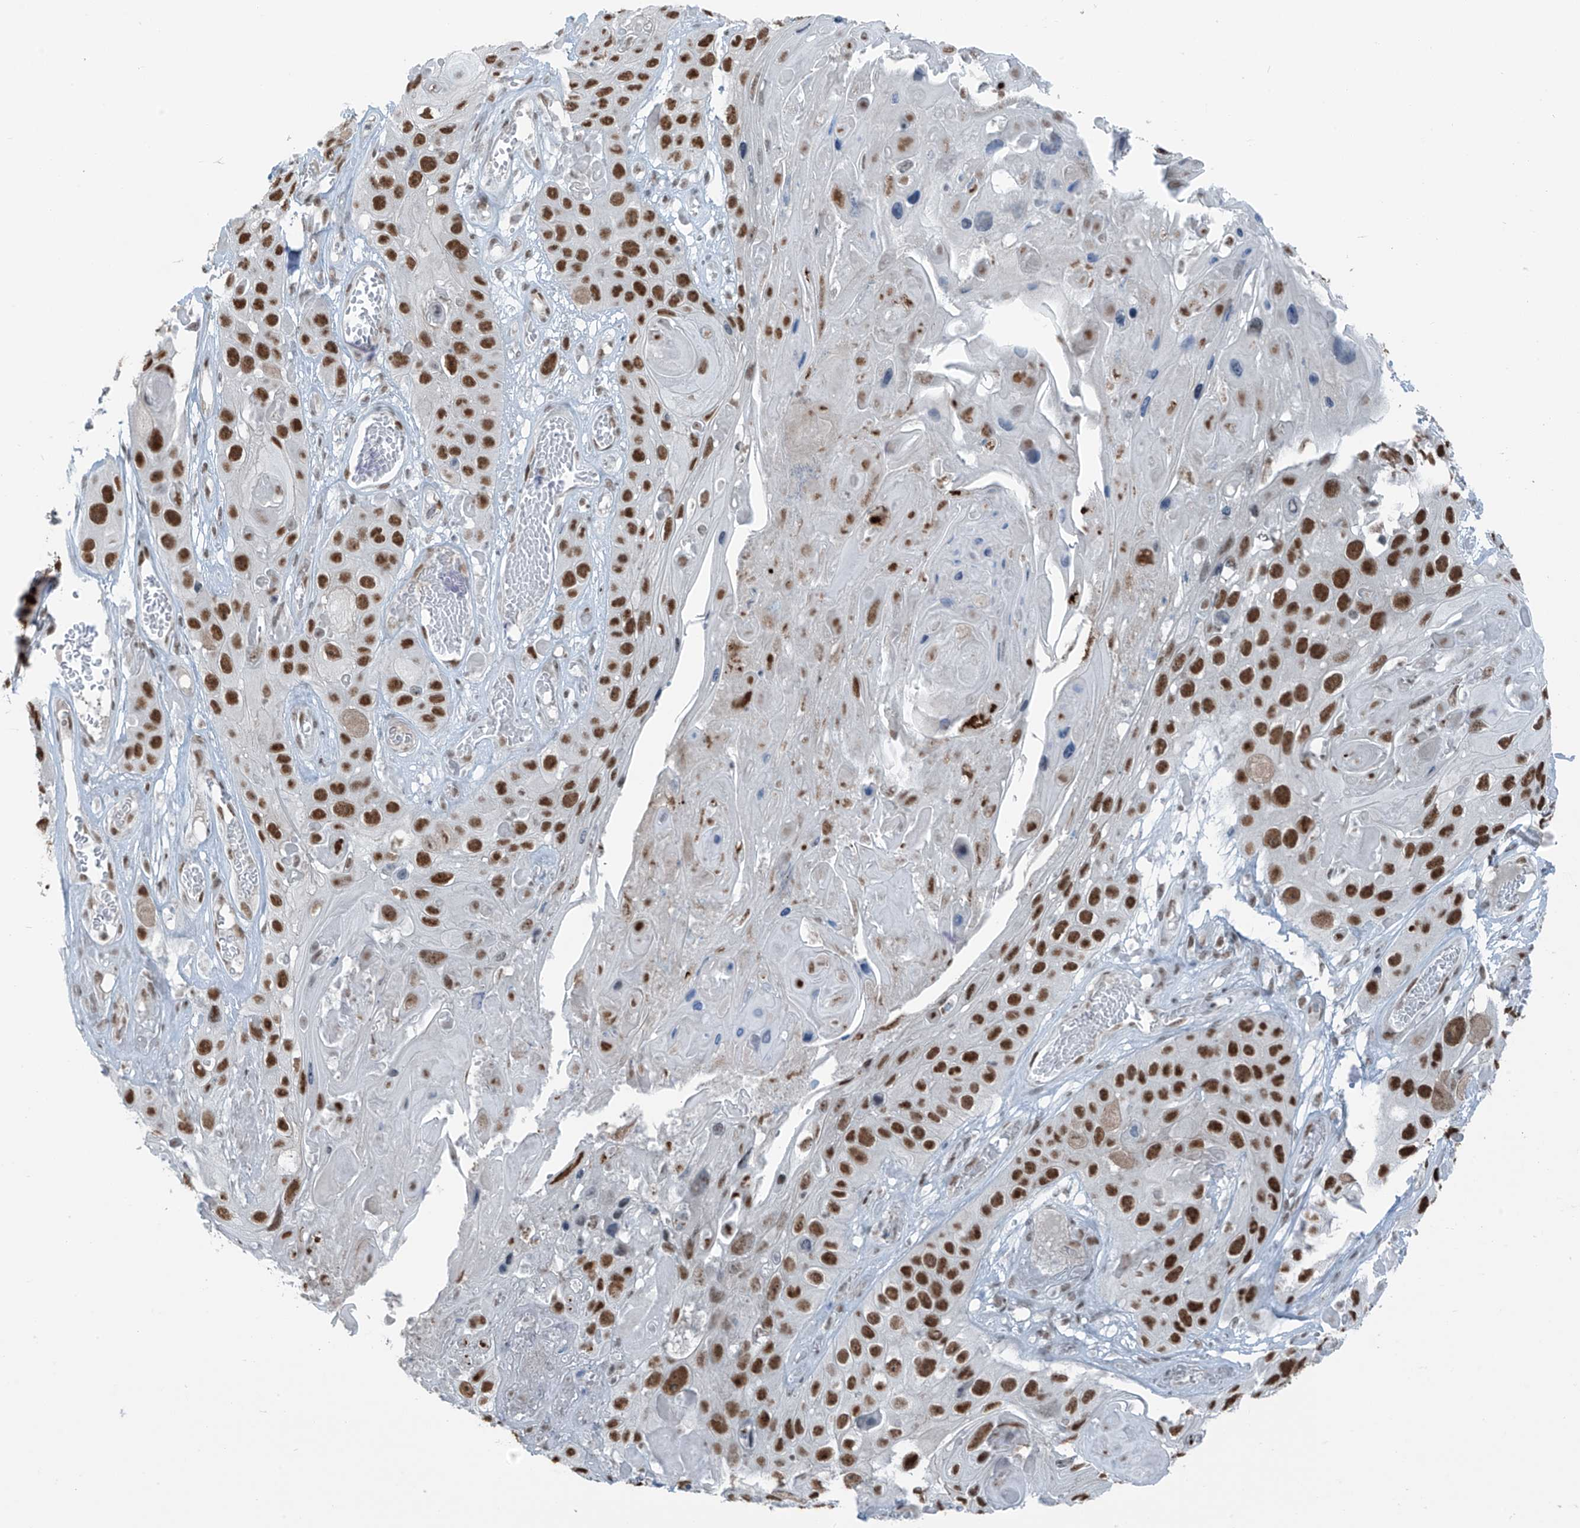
{"staining": {"intensity": "strong", "quantity": ">75%", "location": "nuclear"}, "tissue": "skin cancer", "cell_type": "Tumor cells", "image_type": "cancer", "snomed": [{"axis": "morphology", "description": "Squamous cell carcinoma, NOS"}, {"axis": "topography", "description": "Skin"}], "caption": "Protein staining reveals strong nuclear positivity in about >75% of tumor cells in skin cancer (squamous cell carcinoma). (DAB (3,3'-diaminobenzidine) = brown stain, brightfield microscopy at high magnification).", "gene": "WRNIP1", "patient": {"sex": "male", "age": 55}}